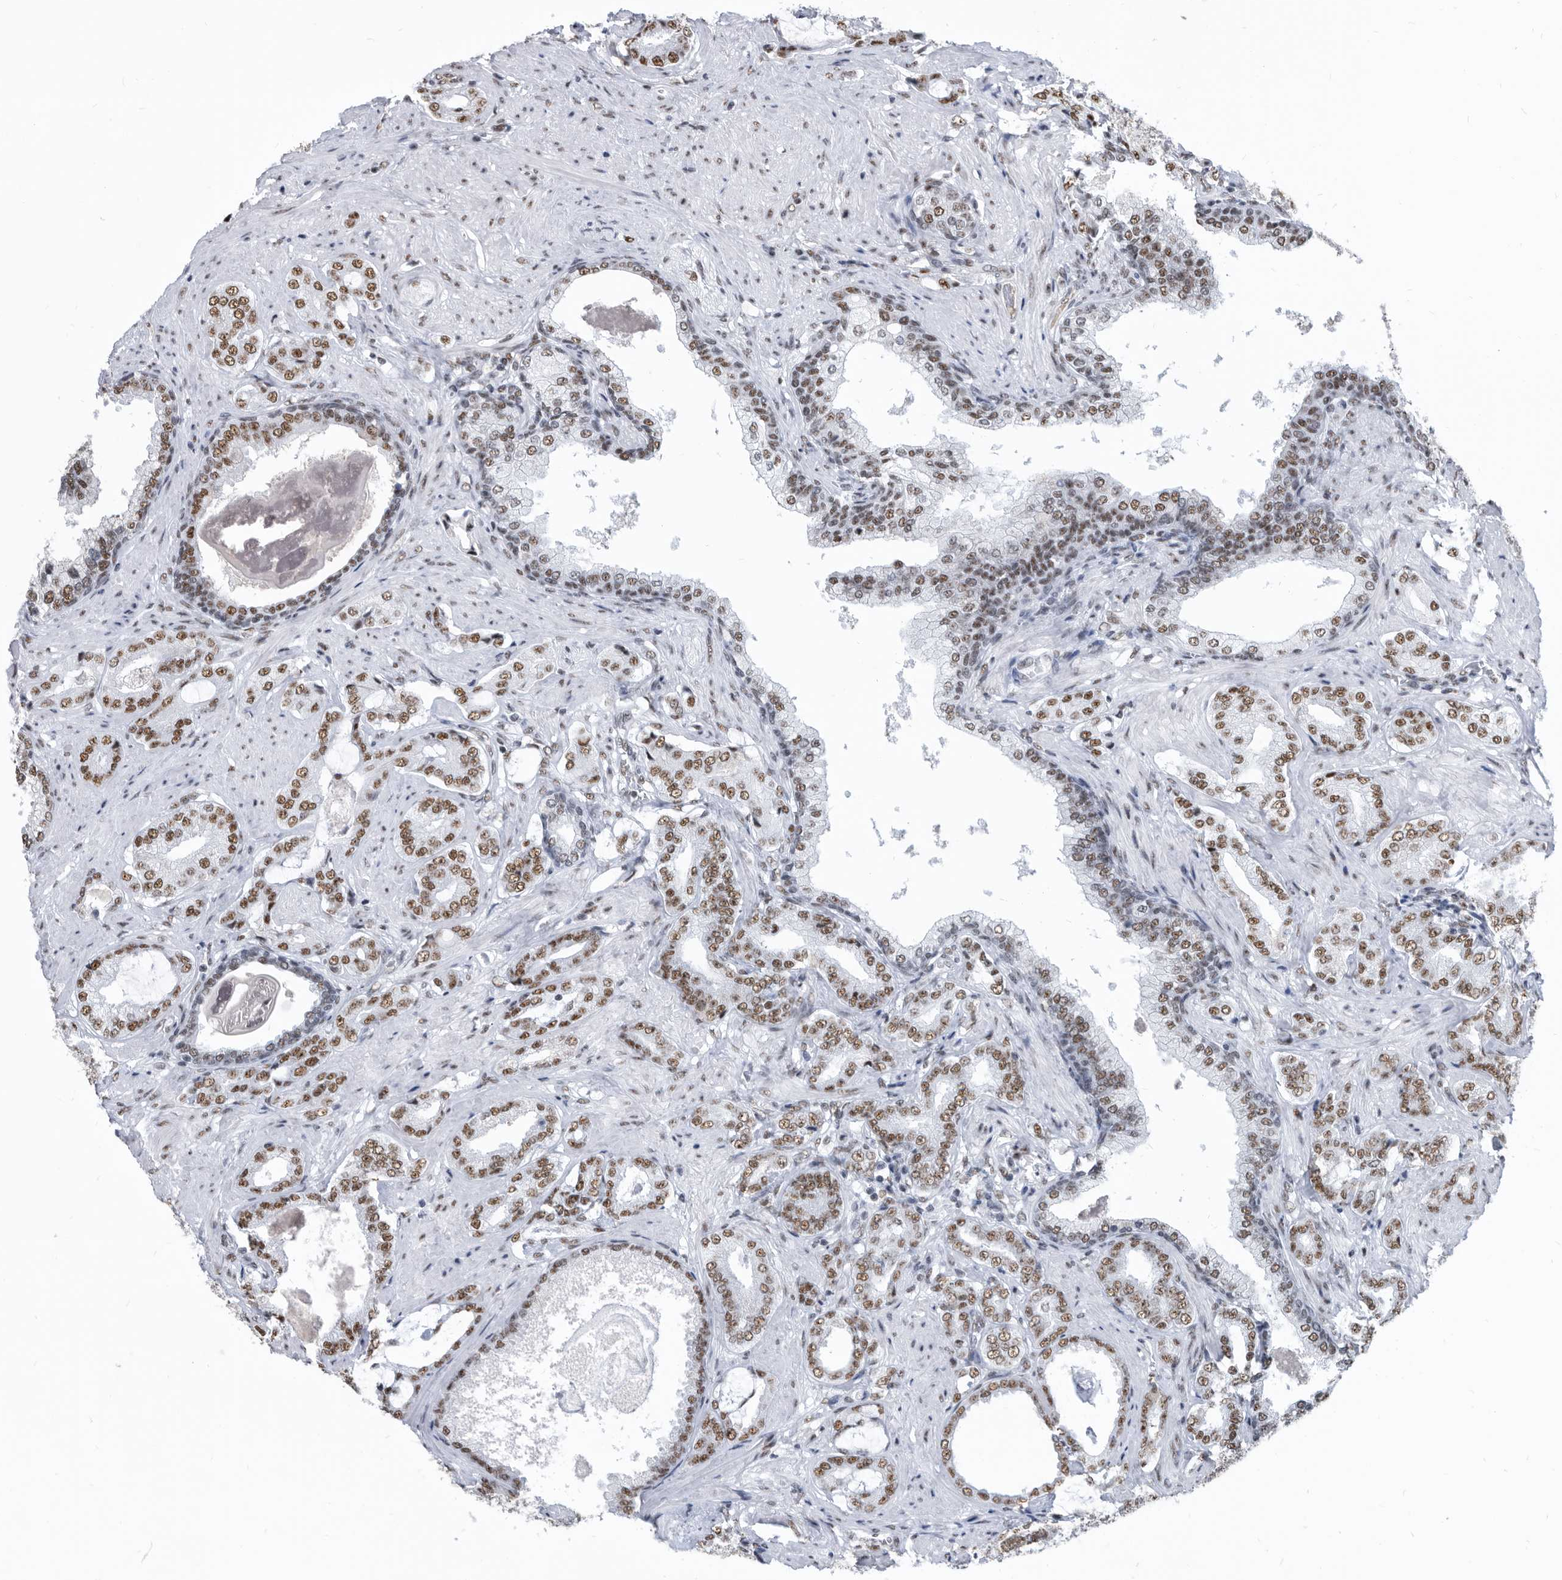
{"staining": {"intensity": "moderate", "quantity": ">75%", "location": "nuclear"}, "tissue": "prostate cancer", "cell_type": "Tumor cells", "image_type": "cancer", "snomed": [{"axis": "morphology", "description": "Adenocarcinoma, Low grade"}, {"axis": "topography", "description": "Prostate"}], "caption": "Human prostate cancer (low-grade adenocarcinoma) stained for a protein (brown) reveals moderate nuclear positive staining in approximately >75% of tumor cells.", "gene": "SF3A1", "patient": {"sex": "male", "age": 71}}